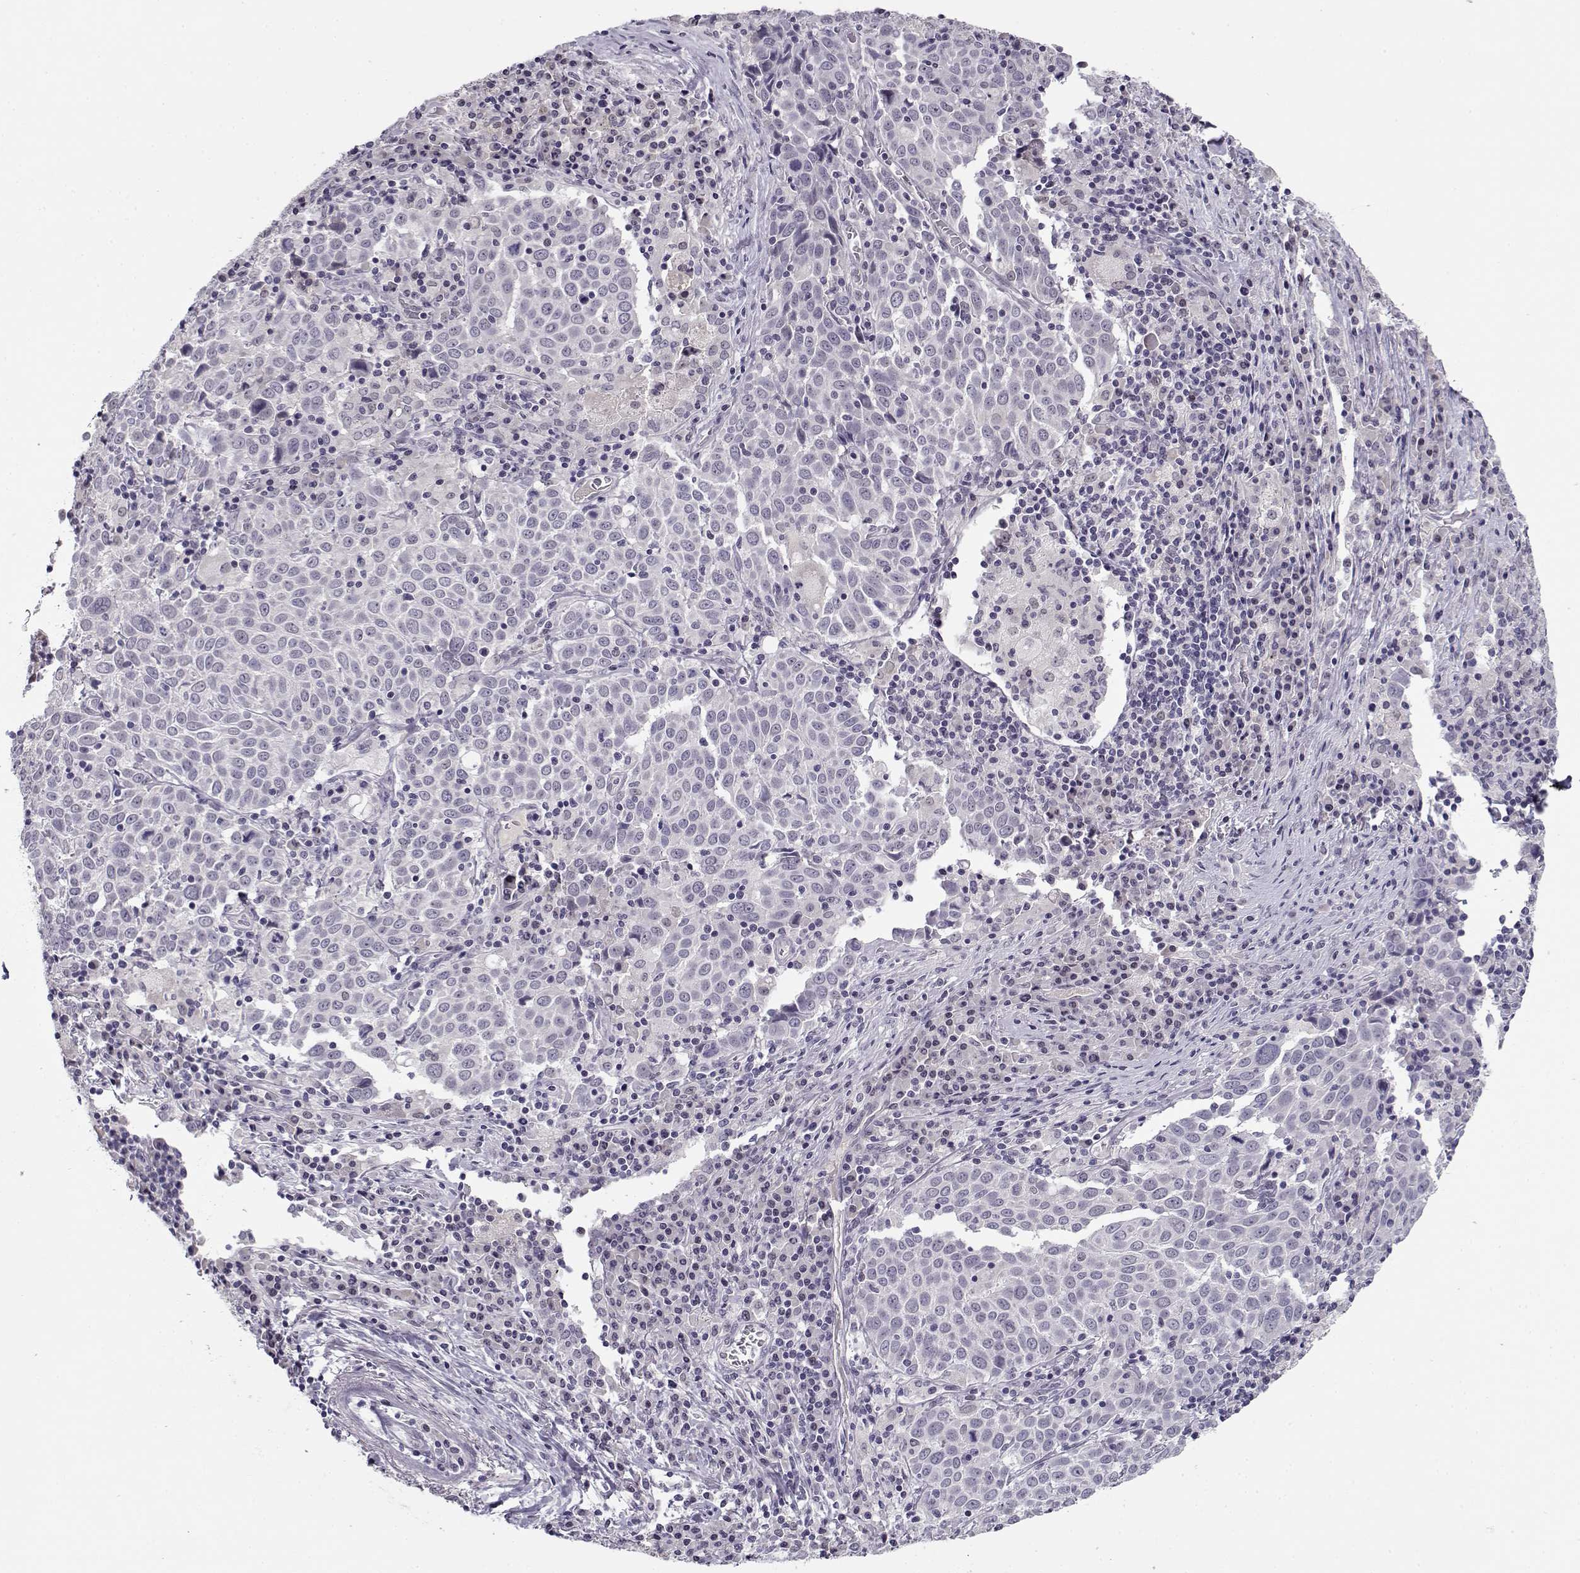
{"staining": {"intensity": "negative", "quantity": "none", "location": "none"}, "tissue": "lung cancer", "cell_type": "Tumor cells", "image_type": "cancer", "snomed": [{"axis": "morphology", "description": "Squamous cell carcinoma, NOS"}, {"axis": "topography", "description": "Lung"}], "caption": "The immunohistochemistry (IHC) photomicrograph has no significant expression in tumor cells of lung cancer (squamous cell carcinoma) tissue.", "gene": "C16orf86", "patient": {"sex": "male", "age": 57}}